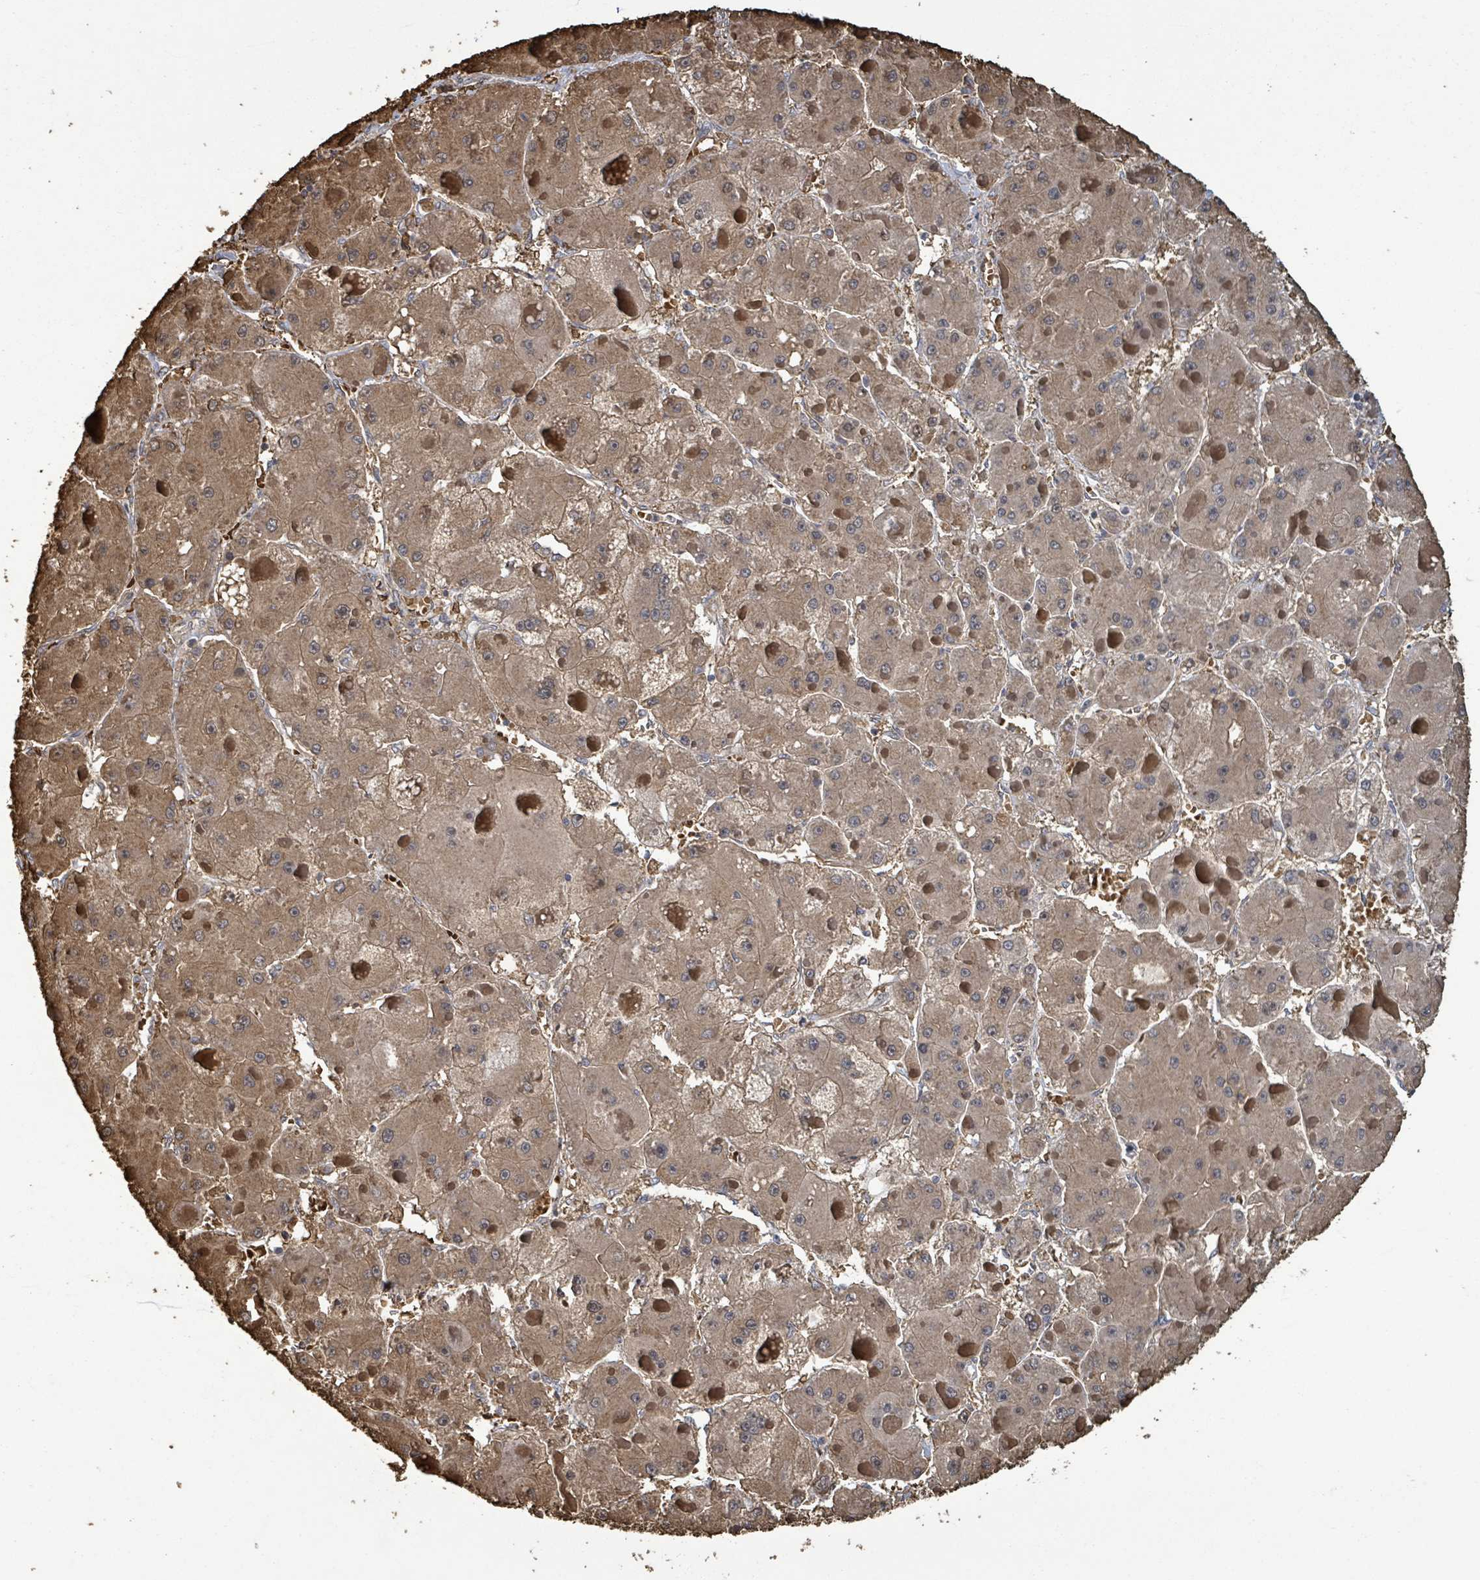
{"staining": {"intensity": "weak", "quantity": ">75%", "location": "cytoplasmic/membranous"}, "tissue": "liver cancer", "cell_type": "Tumor cells", "image_type": "cancer", "snomed": [{"axis": "morphology", "description": "Carcinoma, Hepatocellular, NOS"}, {"axis": "topography", "description": "Liver"}], "caption": "High-power microscopy captured an immunohistochemistry micrograph of liver hepatocellular carcinoma, revealing weak cytoplasmic/membranous expression in about >75% of tumor cells. (brown staining indicates protein expression, while blue staining denotes nuclei).", "gene": "MAP3K6", "patient": {"sex": "female", "age": 73}}